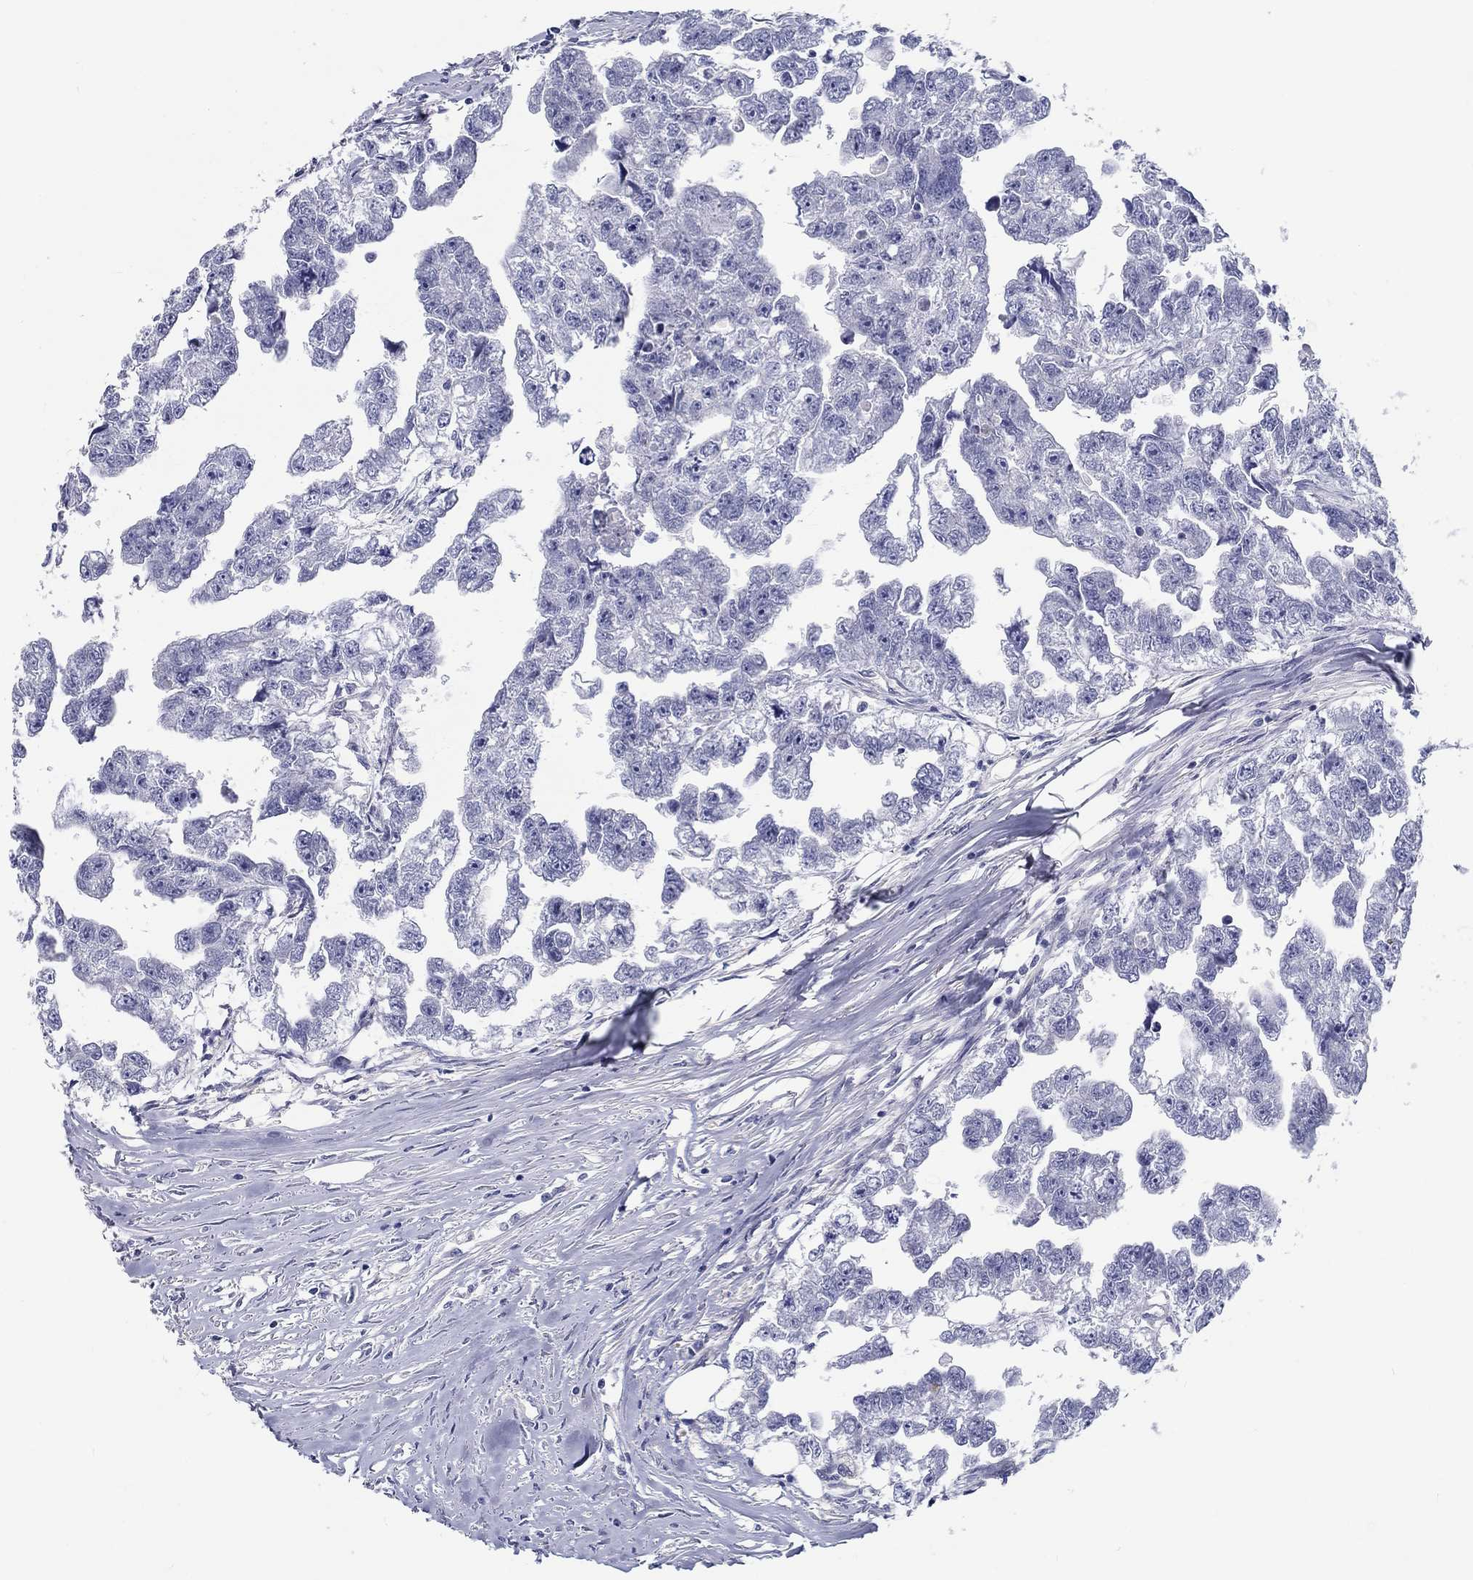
{"staining": {"intensity": "negative", "quantity": "none", "location": "none"}, "tissue": "testis cancer", "cell_type": "Tumor cells", "image_type": "cancer", "snomed": [{"axis": "morphology", "description": "Carcinoma, Embryonal, NOS"}, {"axis": "morphology", "description": "Teratoma, malignant, NOS"}, {"axis": "topography", "description": "Testis"}], "caption": "Immunohistochemical staining of testis cancer (embryonal carcinoma) exhibits no significant expression in tumor cells.", "gene": "CRYGD", "patient": {"sex": "male", "age": 44}}